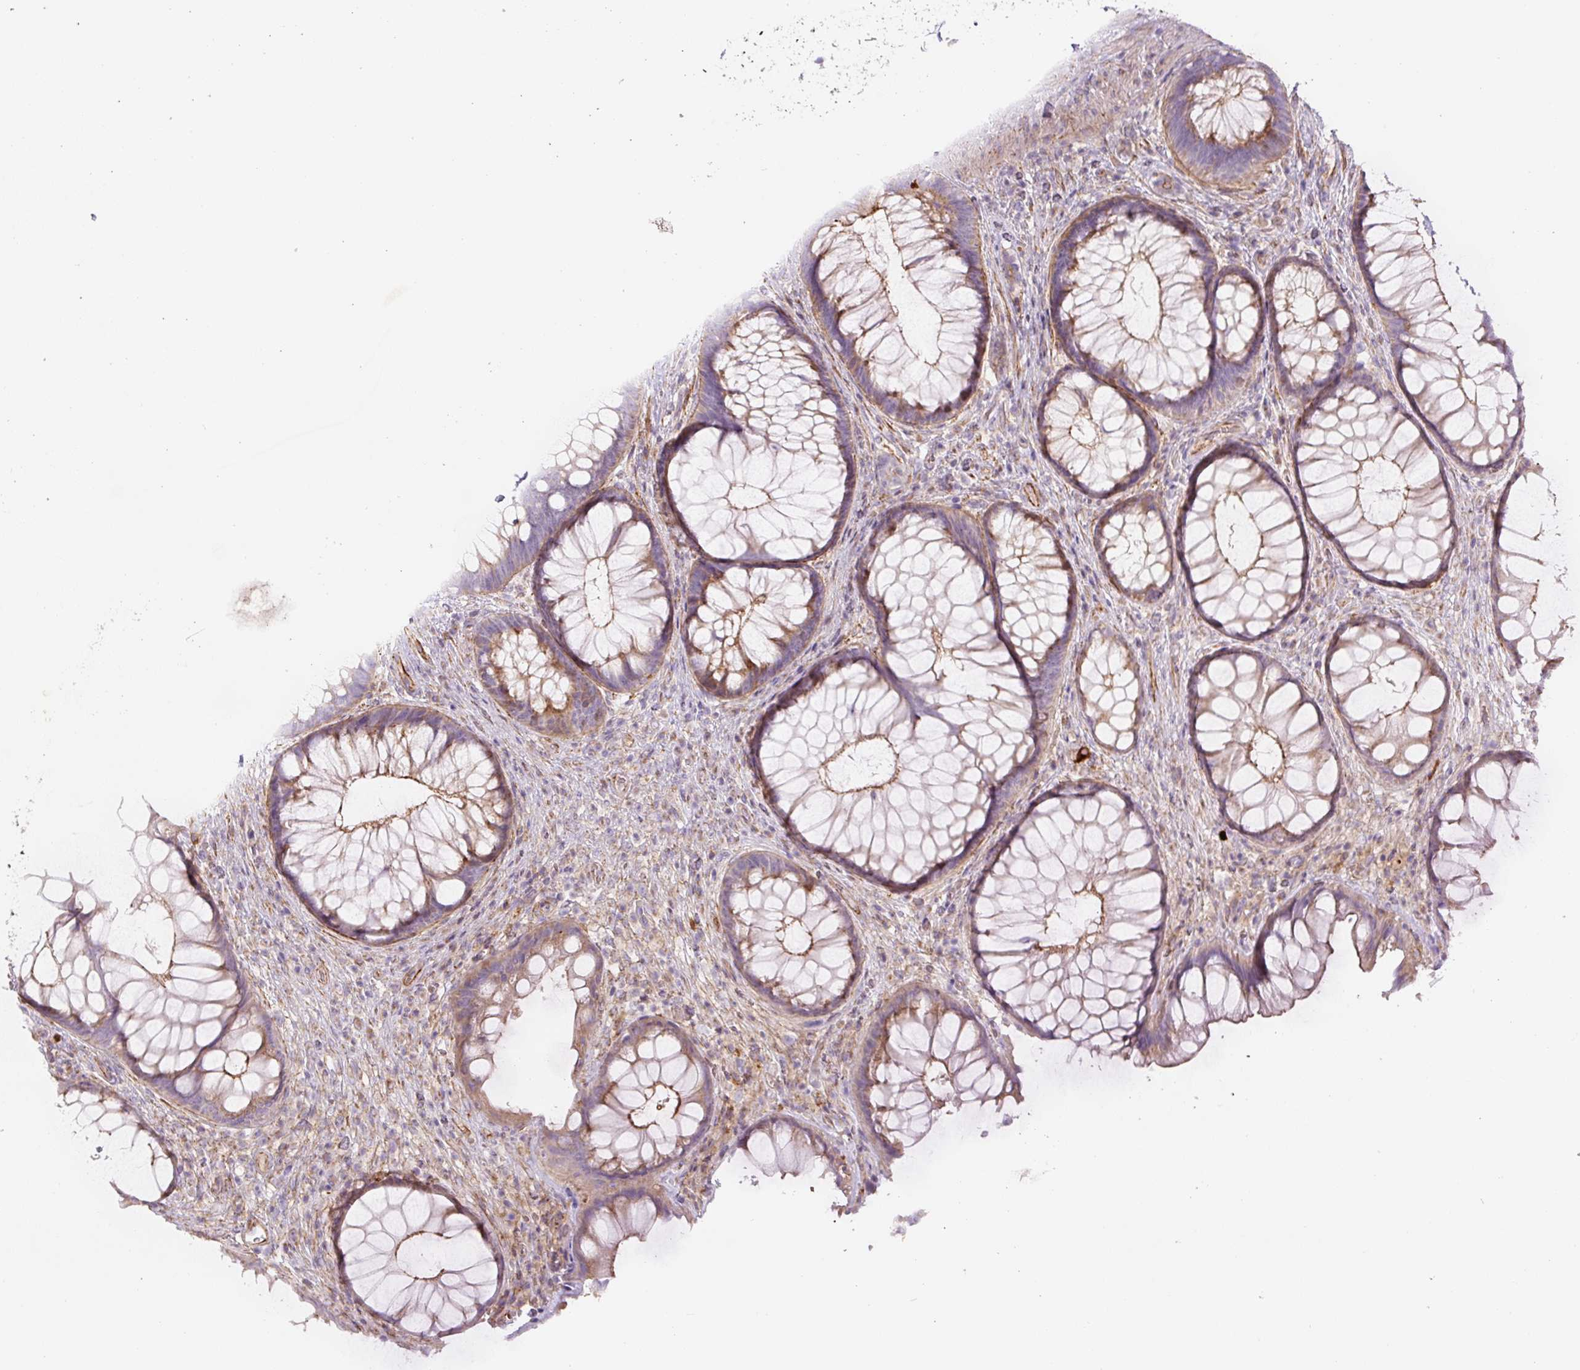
{"staining": {"intensity": "weak", "quantity": ">75%", "location": "cytoplasmic/membranous"}, "tissue": "rectum", "cell_type": "Glandular cells", "image_type": "normal", "snomed": [{"axis": "morphology", "description": "Normal tissue, NOS"}, {"axis": "topography", "description": "Rectum"}], "caption": "The image demonstrates immunohistochemical staining of unremarkable rectum. There is weak cytoplasmic/membranous positivity is seen in about >75% of glandular cells.", "gene": "CCNI2", "patient": {"sex": "male", "age": 53}}